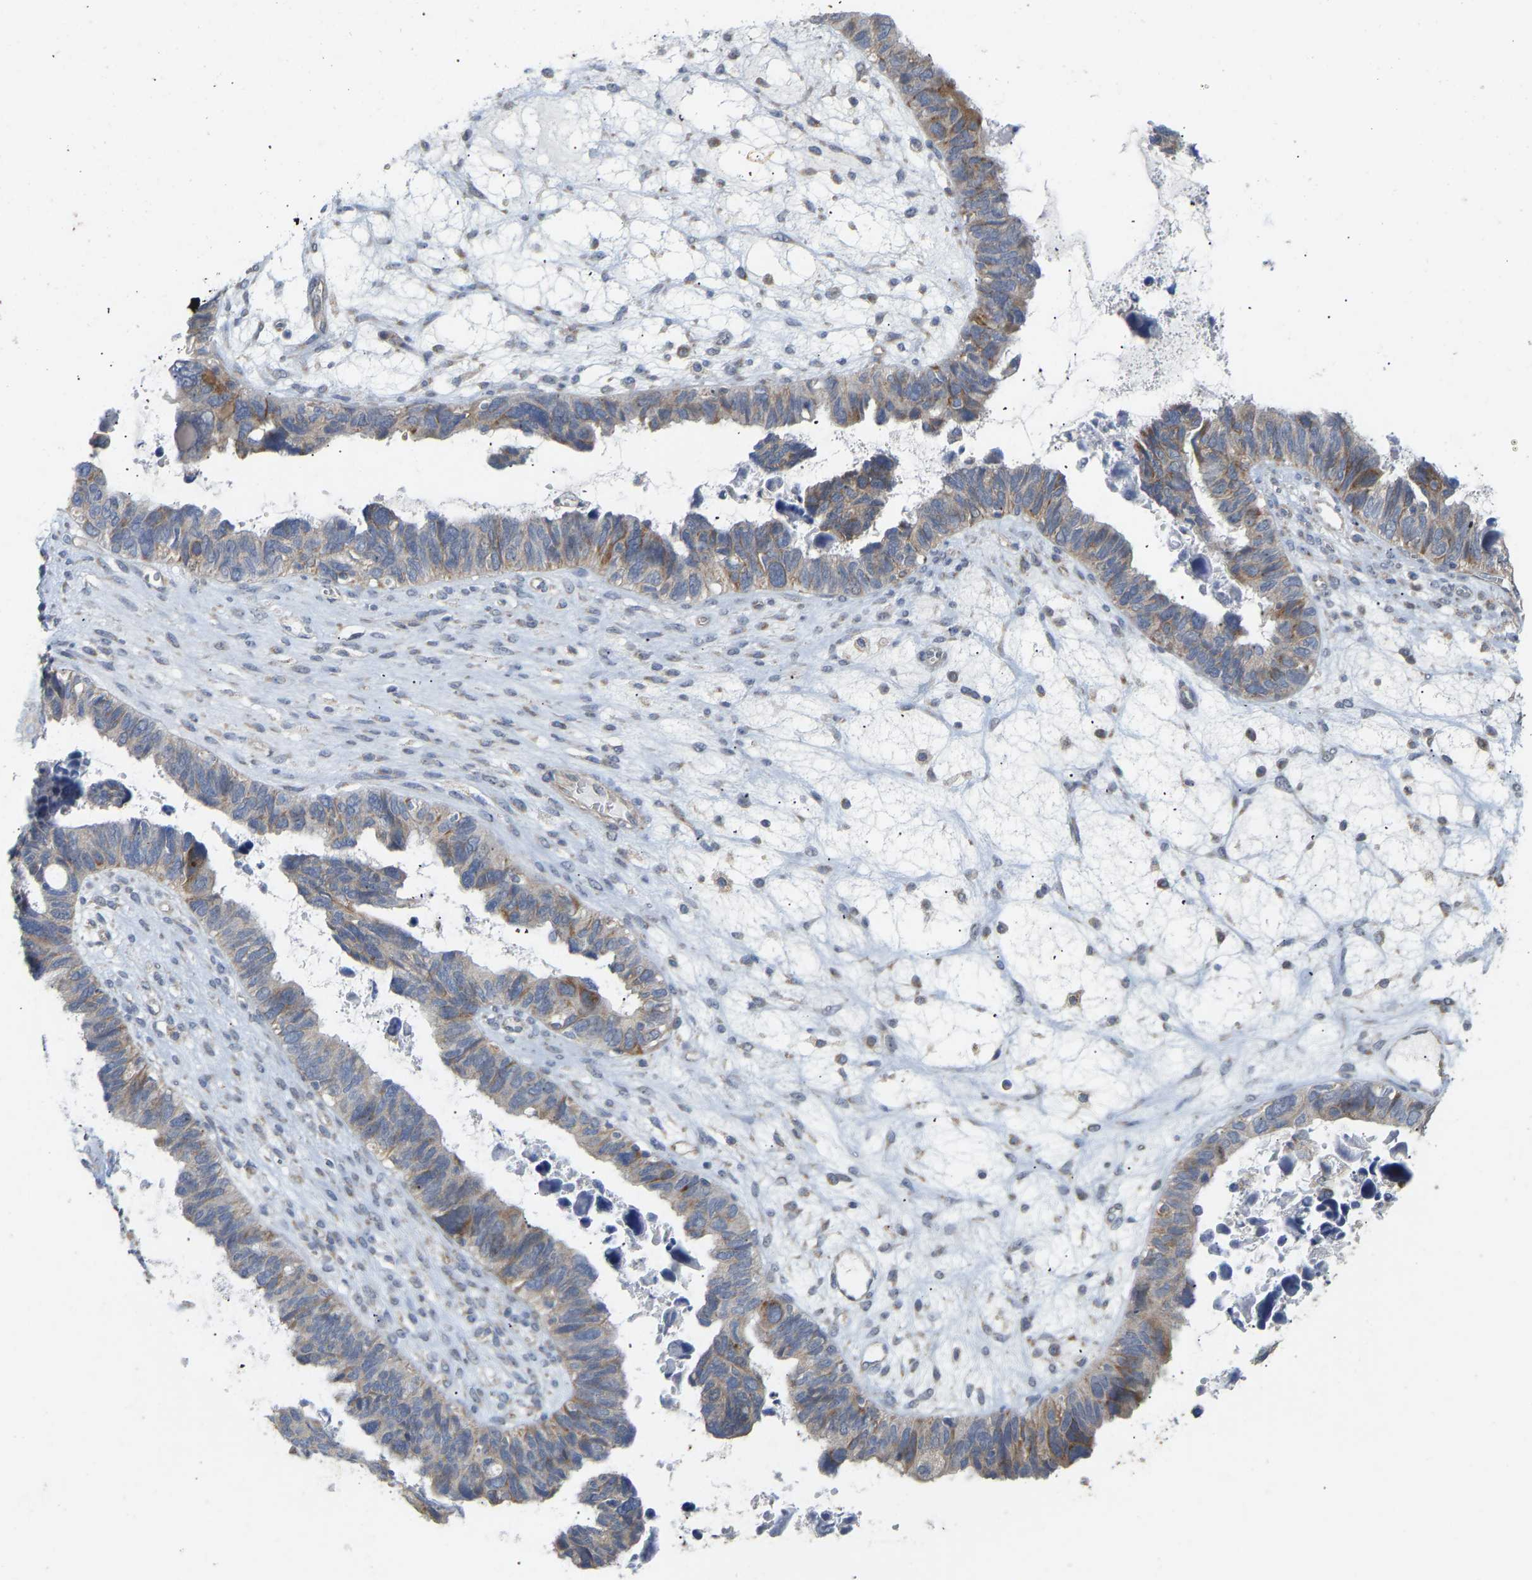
{"staining": {"intensity": "weak", "quantity": "25%-75%", "location": "cytoplasmic/membranous"}, "tissue": "ovarian cancer", "cell_type": "Tumor cells", "image_type": "cancer", "snomed": [{"axis": "morphology", "description": "Cystadenocarcinoma, serous, NOS"}, {"axis": "topography", "description": "Ovary"}], "caption": "Tumor cells exhibit weak cytoplasmic/membranous staining in approximately 25%-75% of cells in ovarian cancer (serous cystadenocarcinoma).", "gene": "HACD2", "patient": {"sex": "female", "age": 79}}